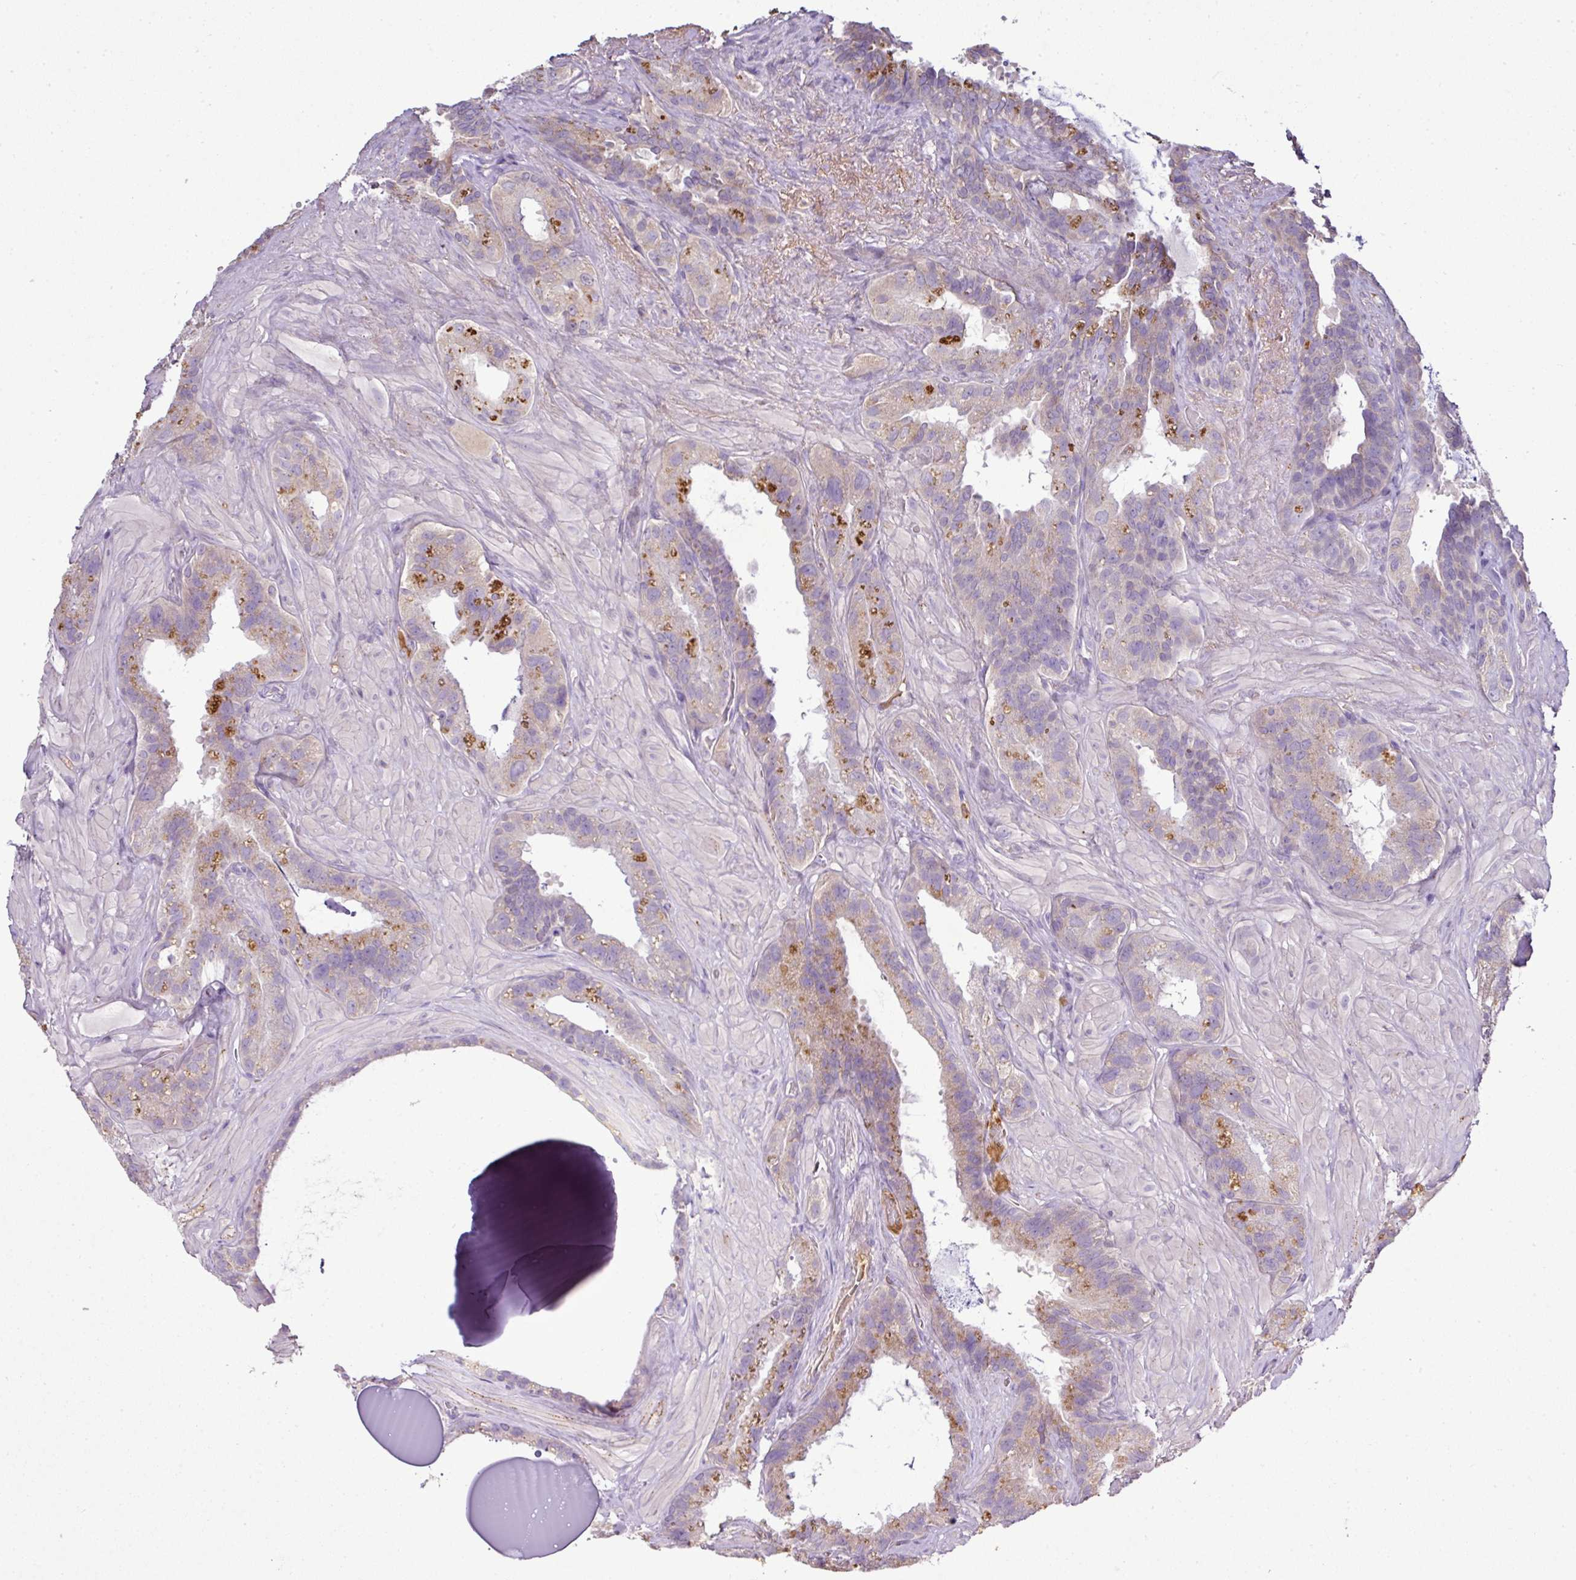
{"staining": {"intensity": "moderate", "quantity": "25%-75%", "location": "cytoplasmic/membranous"}, "tissue": "seminal vesicle", "cell_type": "Glandular cells", "image_type": "normal", "snomed": [{"axis": "morphology", "description": "Normal tissue, NOS"}, {"axis": "topography", "description": "Seminal veicle"}, {"axis": "topography", "description": "Peripheral nerve tissue"}], "caption": "About 25%-75% of glandular cells in unremarkable seminal vesicle demonstrate moderate cytoplasmic/membranous protein expression as visualized by brown immunohistochemical staining.", "gene": "CAB39L", "patient": {"sex": "male", "age": 76}}